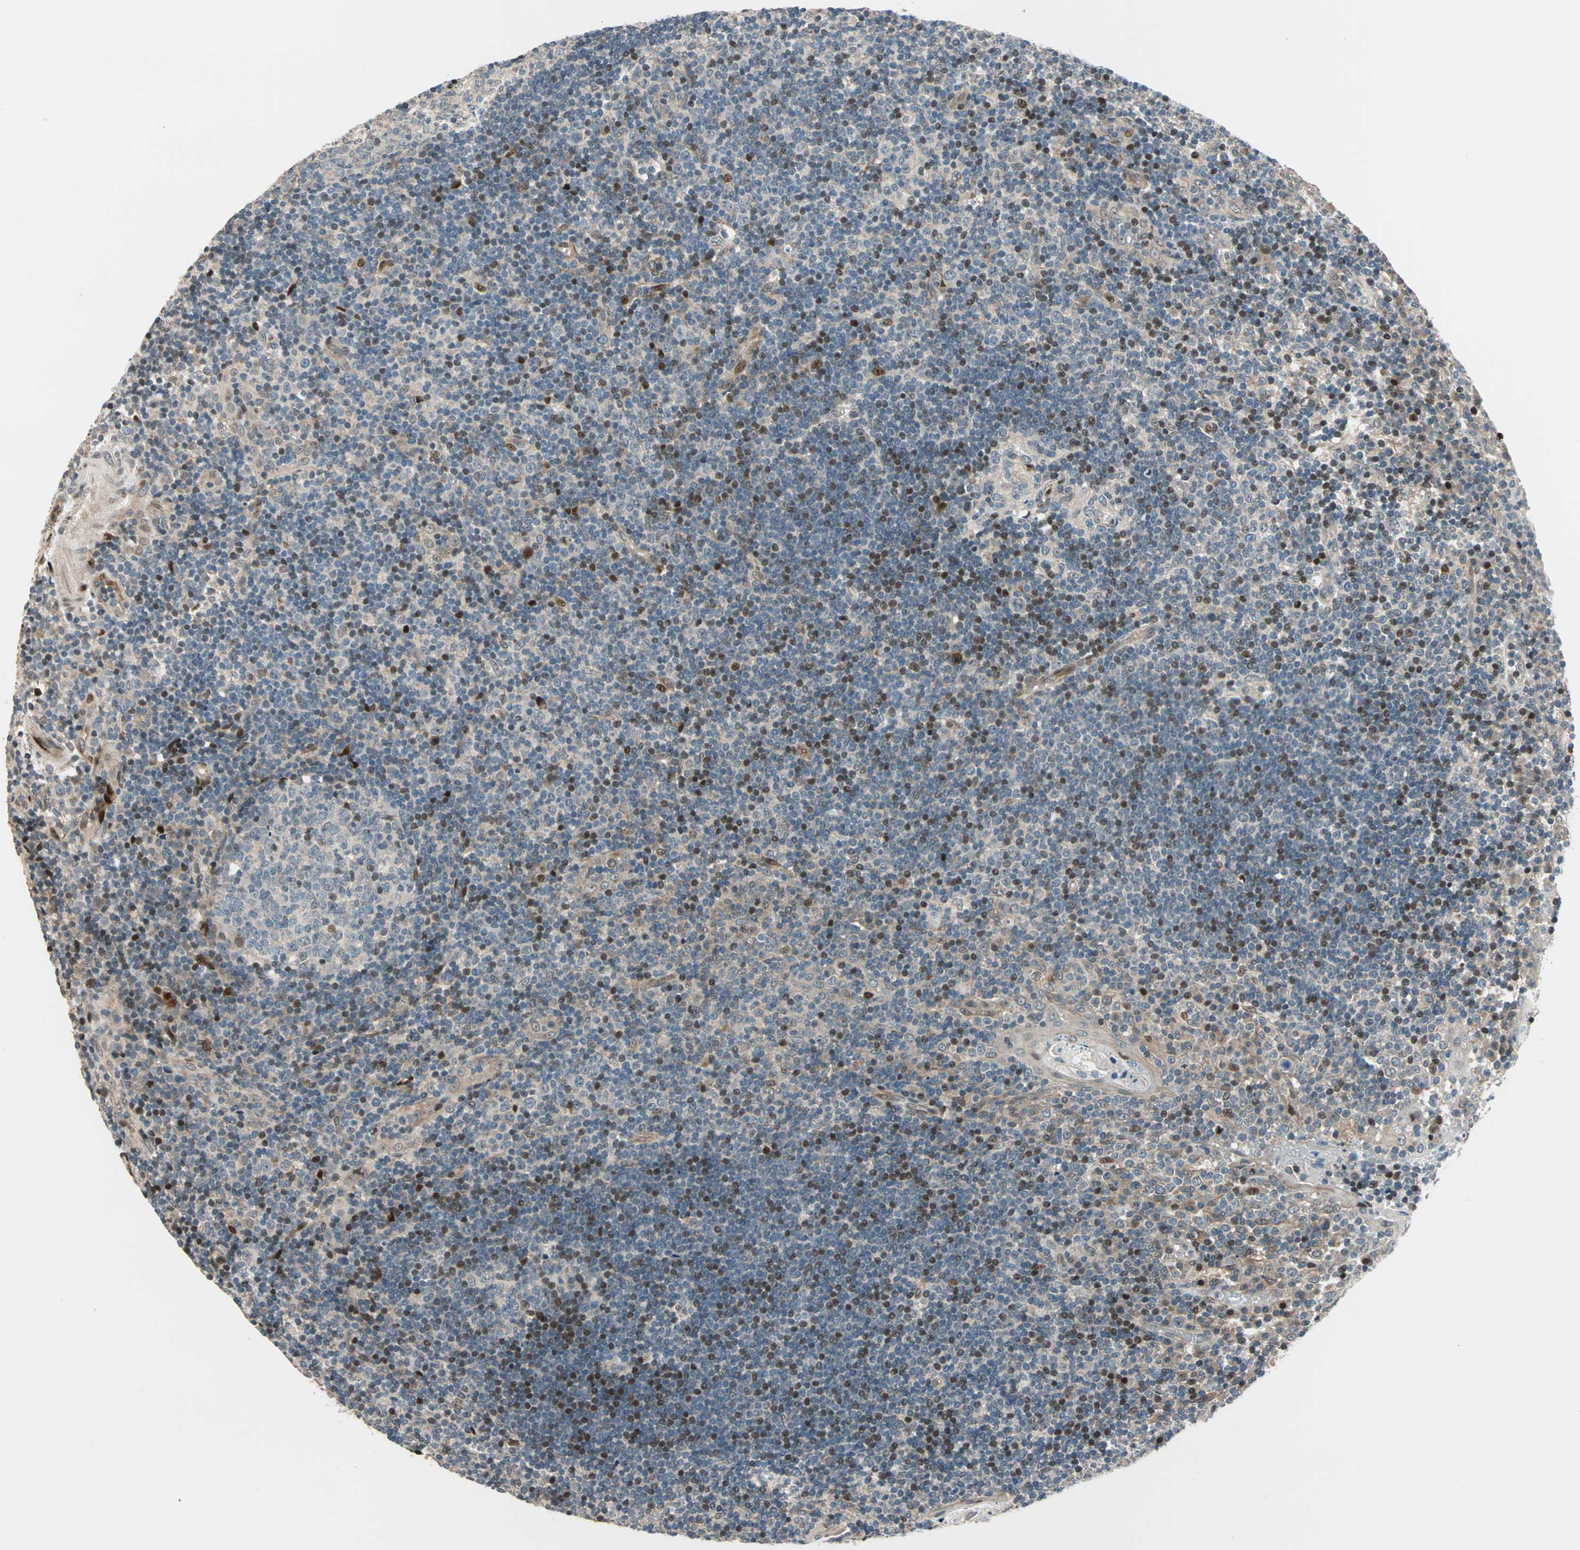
{"staining": {"intensity": "moderate", "quantity": "<25%", "location": "nuclear"}, "tissue": "tonsil", "cell_type": "Germinal center cells", "image_type": "normal", "snomed": [{"axis": "morphology", "description": "Normal tissue, NOS"}, {"axis": "topography", "description": "Tonsil"}], "caption": "Protein staining by immunohistochemistry exhibits moderate nuclear positivity in about <25% of germinal center cells in unremarkable tonsil.", "gene": "HECW1", "patient": {"sex": "female", "age": 40}}